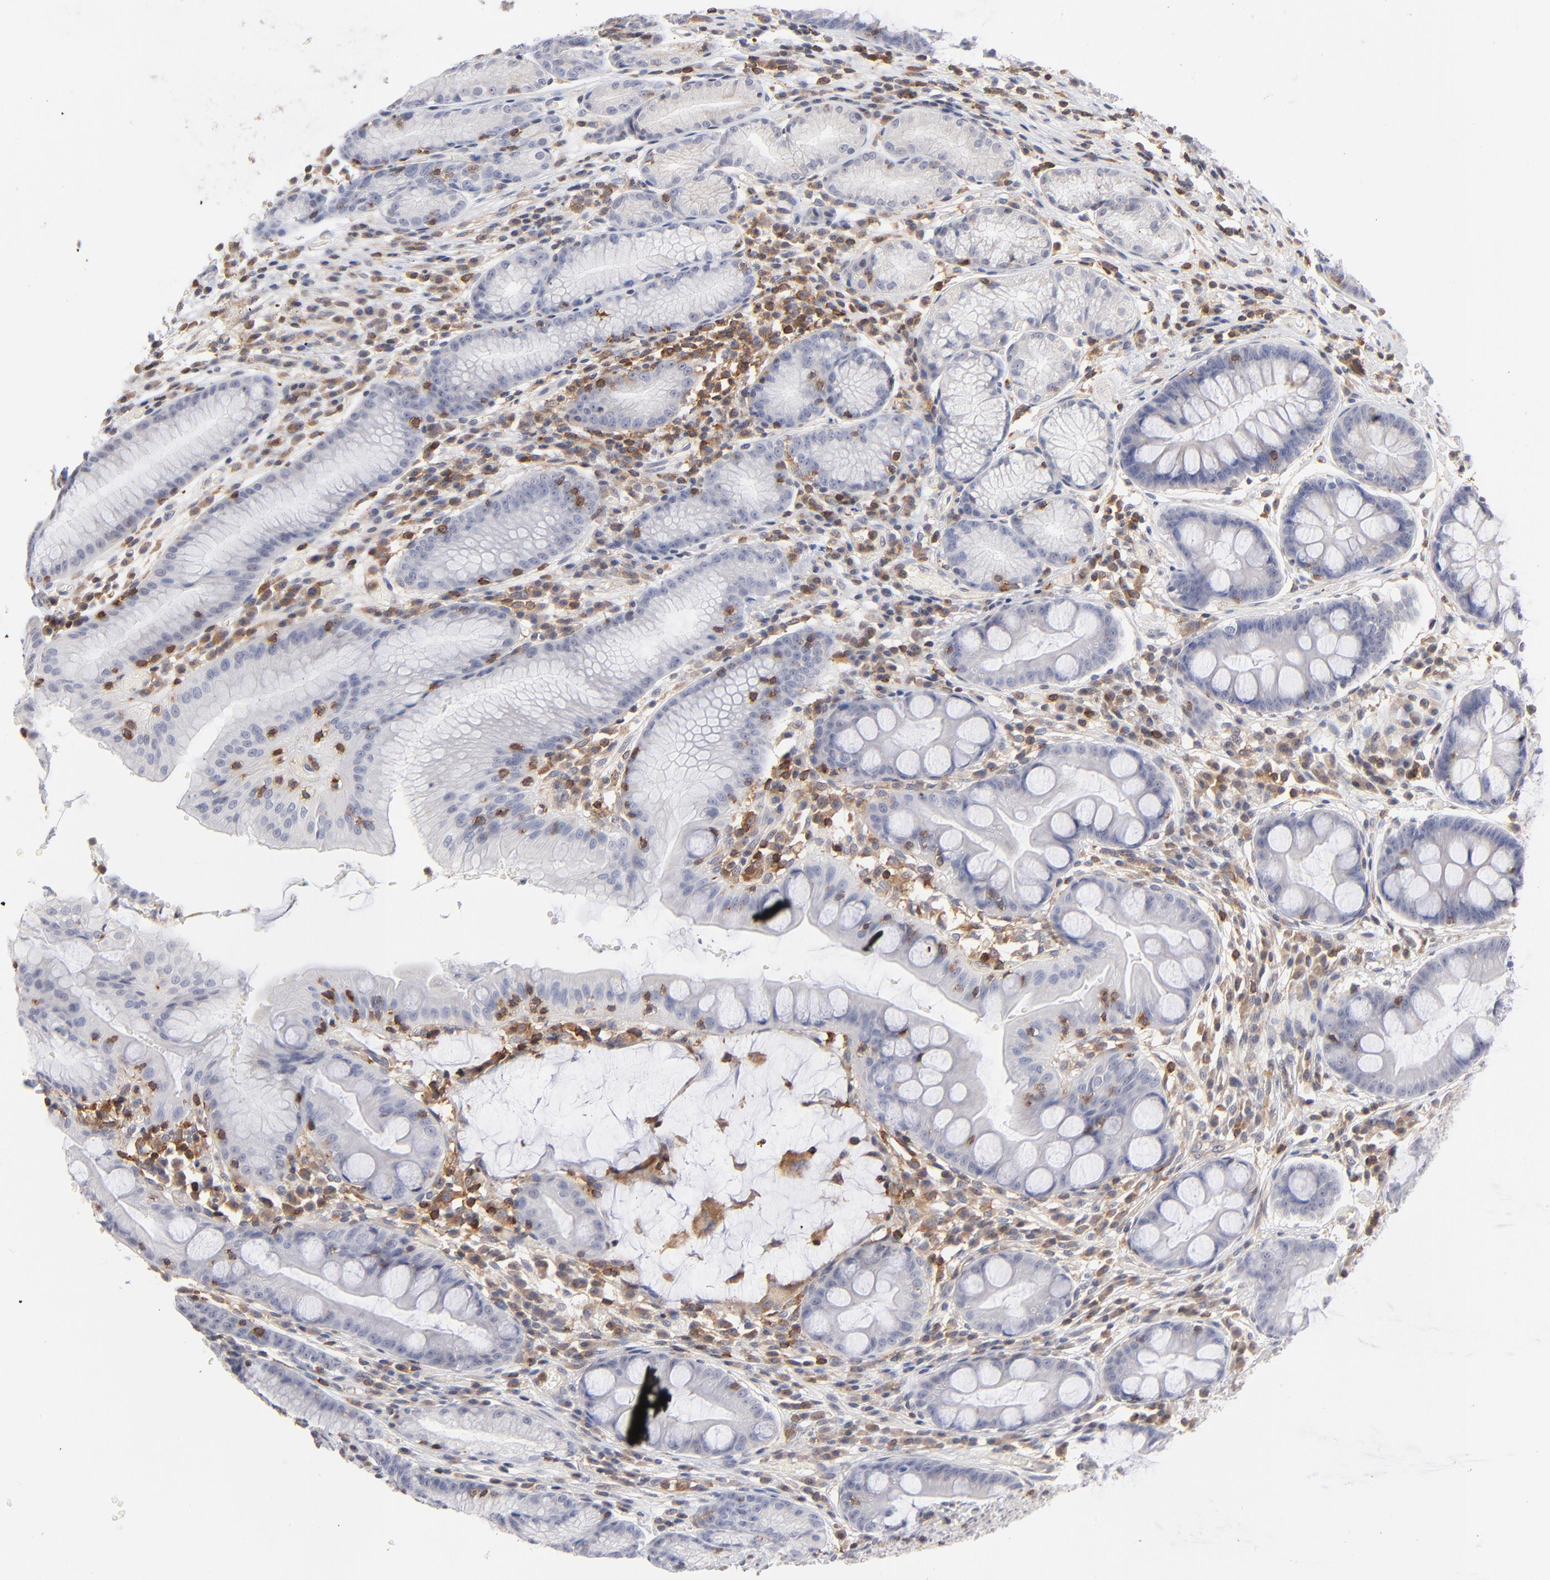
{"staining": {"intensity": "negative", "quantity": "none", "location": "none"}, "tissue": "stomach", "cell_type": "Glandular cells", "image_type": "normal", "snomed": [{"axis": "morphology", "description": "Normal tissue, NOS"}, {"axis": "morphology", "description": "Inflammation, NOS"}, {"axis": "topography", "description": "Stomach, lower"}], "caption": "IHC photomicrograph of unremarkable human stomach stained for a protein (brown), which reveals no positivity in glandular cells. (DAB IHC, high magnification).", "gene": "WIPF1", "patient": {"sex": "male", "age": 59}}